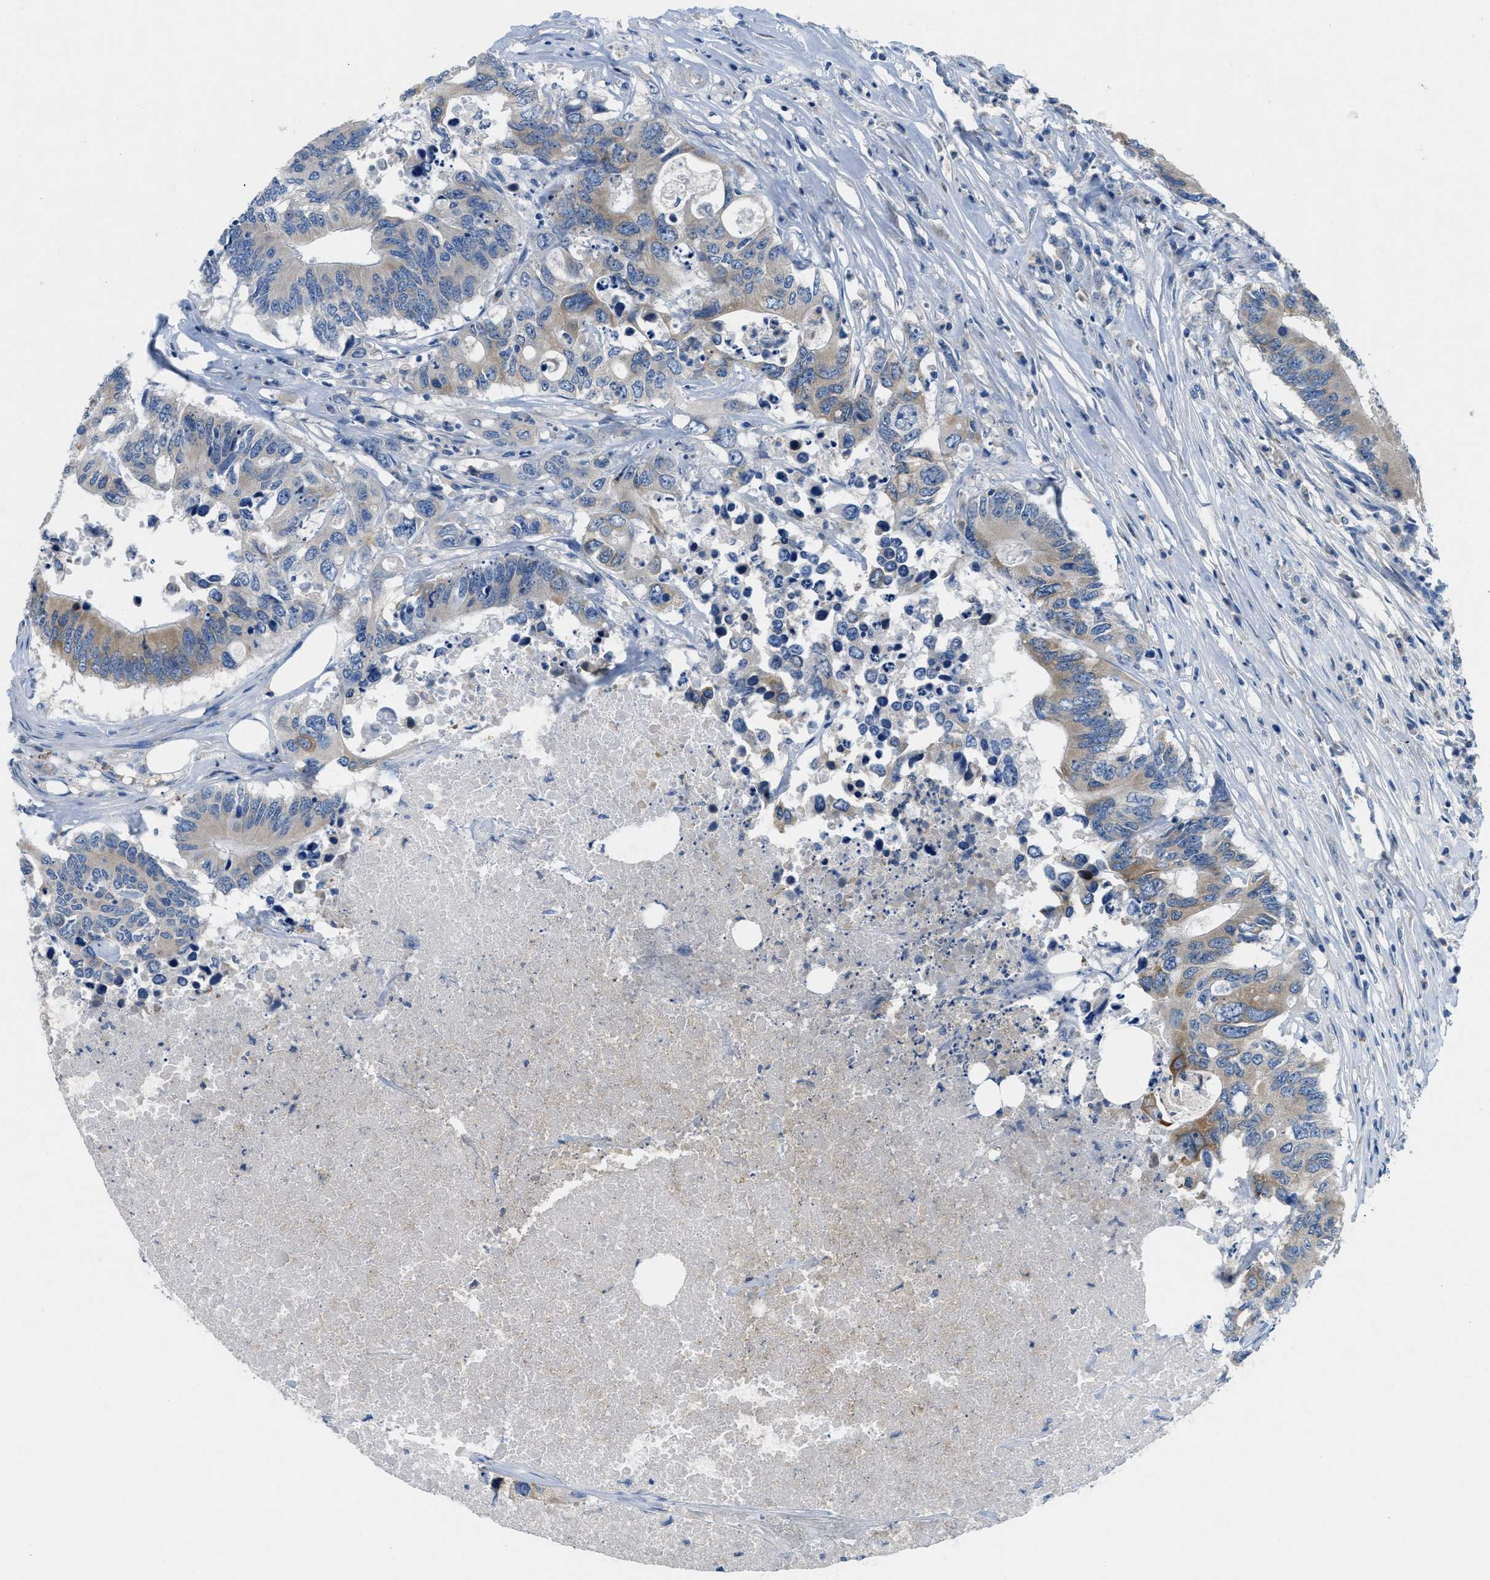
{"staining": {"intensity": "moderate", "quantity": "<25%", "location": "cytoplasmic/membranous"}, "tissue": "colorectal cancer", "cell_type": "Tumor cells", "image_type": "cancer", "snomed": [{"axis": "morphology", "description": "Adenocarcinoma, NOS"}, {"axis": "topography", "description": "Colon"}], "caption": "Protein staining exhibits moderate cytoplasmic/membranous staining in approximately <25% of tumor cells in adenocarcinoma (colorectal).", "gene": "PGR", "patient": {"sex": "male", "age": 71}}